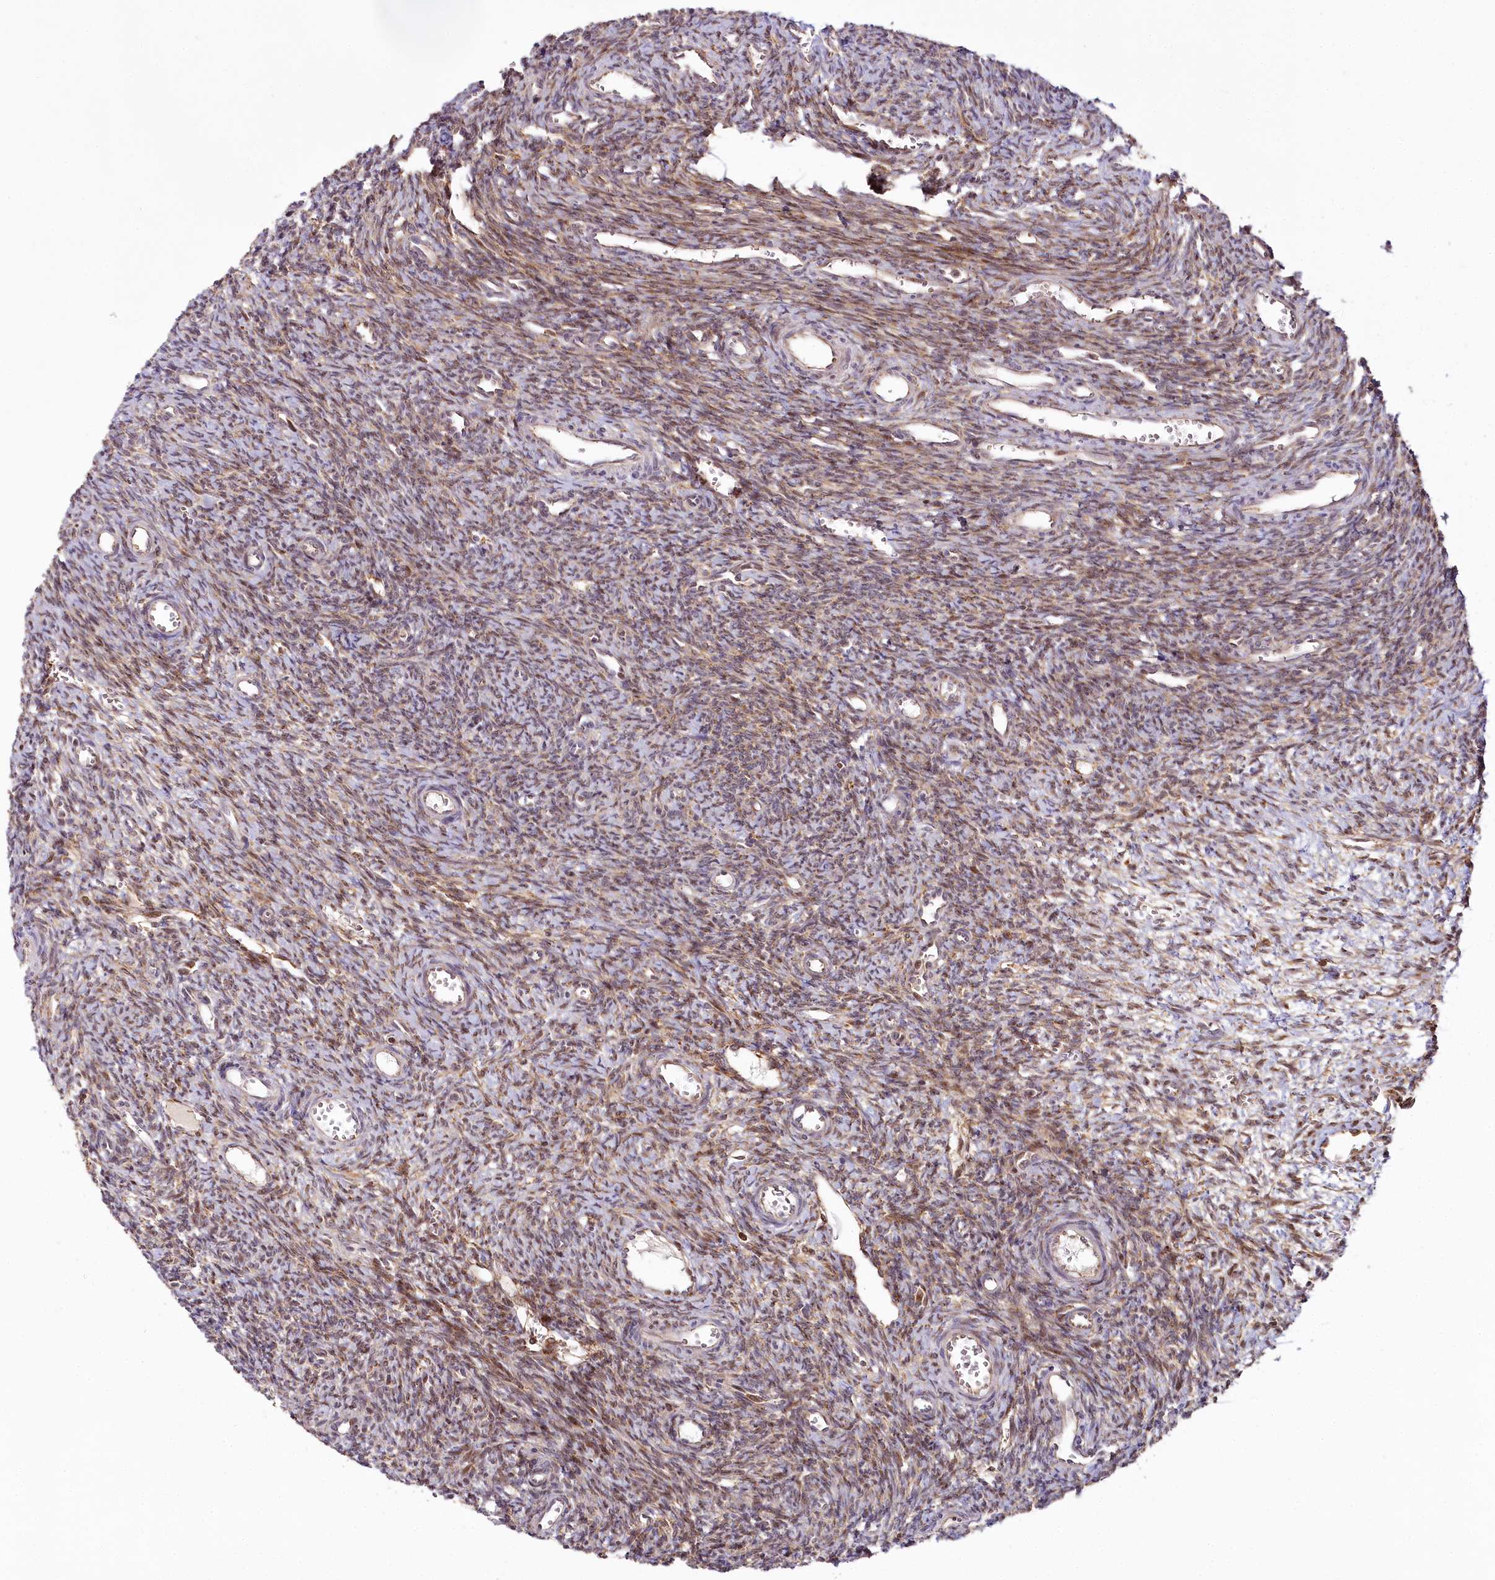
{"staining": {"intensity": "moderate", "quantity": ">75%", "location": "cytoplasmic/membranous,nuclear"}, "tissue": "ovary", "cell_type": "Ovarian stroma cells", "image_type": "normal", "snomed": [{"axis": "morphology", "description": "Normal tissue, NOS"}, {"axis": "topography", "description": "Ovary"}], "caption": "Ovarian stroma cells exhibit medium levels of moderate cytoplasmic/membranous,nuclear staining in about >75% of cells in normal human ovary.", "gene": "COPG1", "patient": {"sex": "female", "age": 39}}